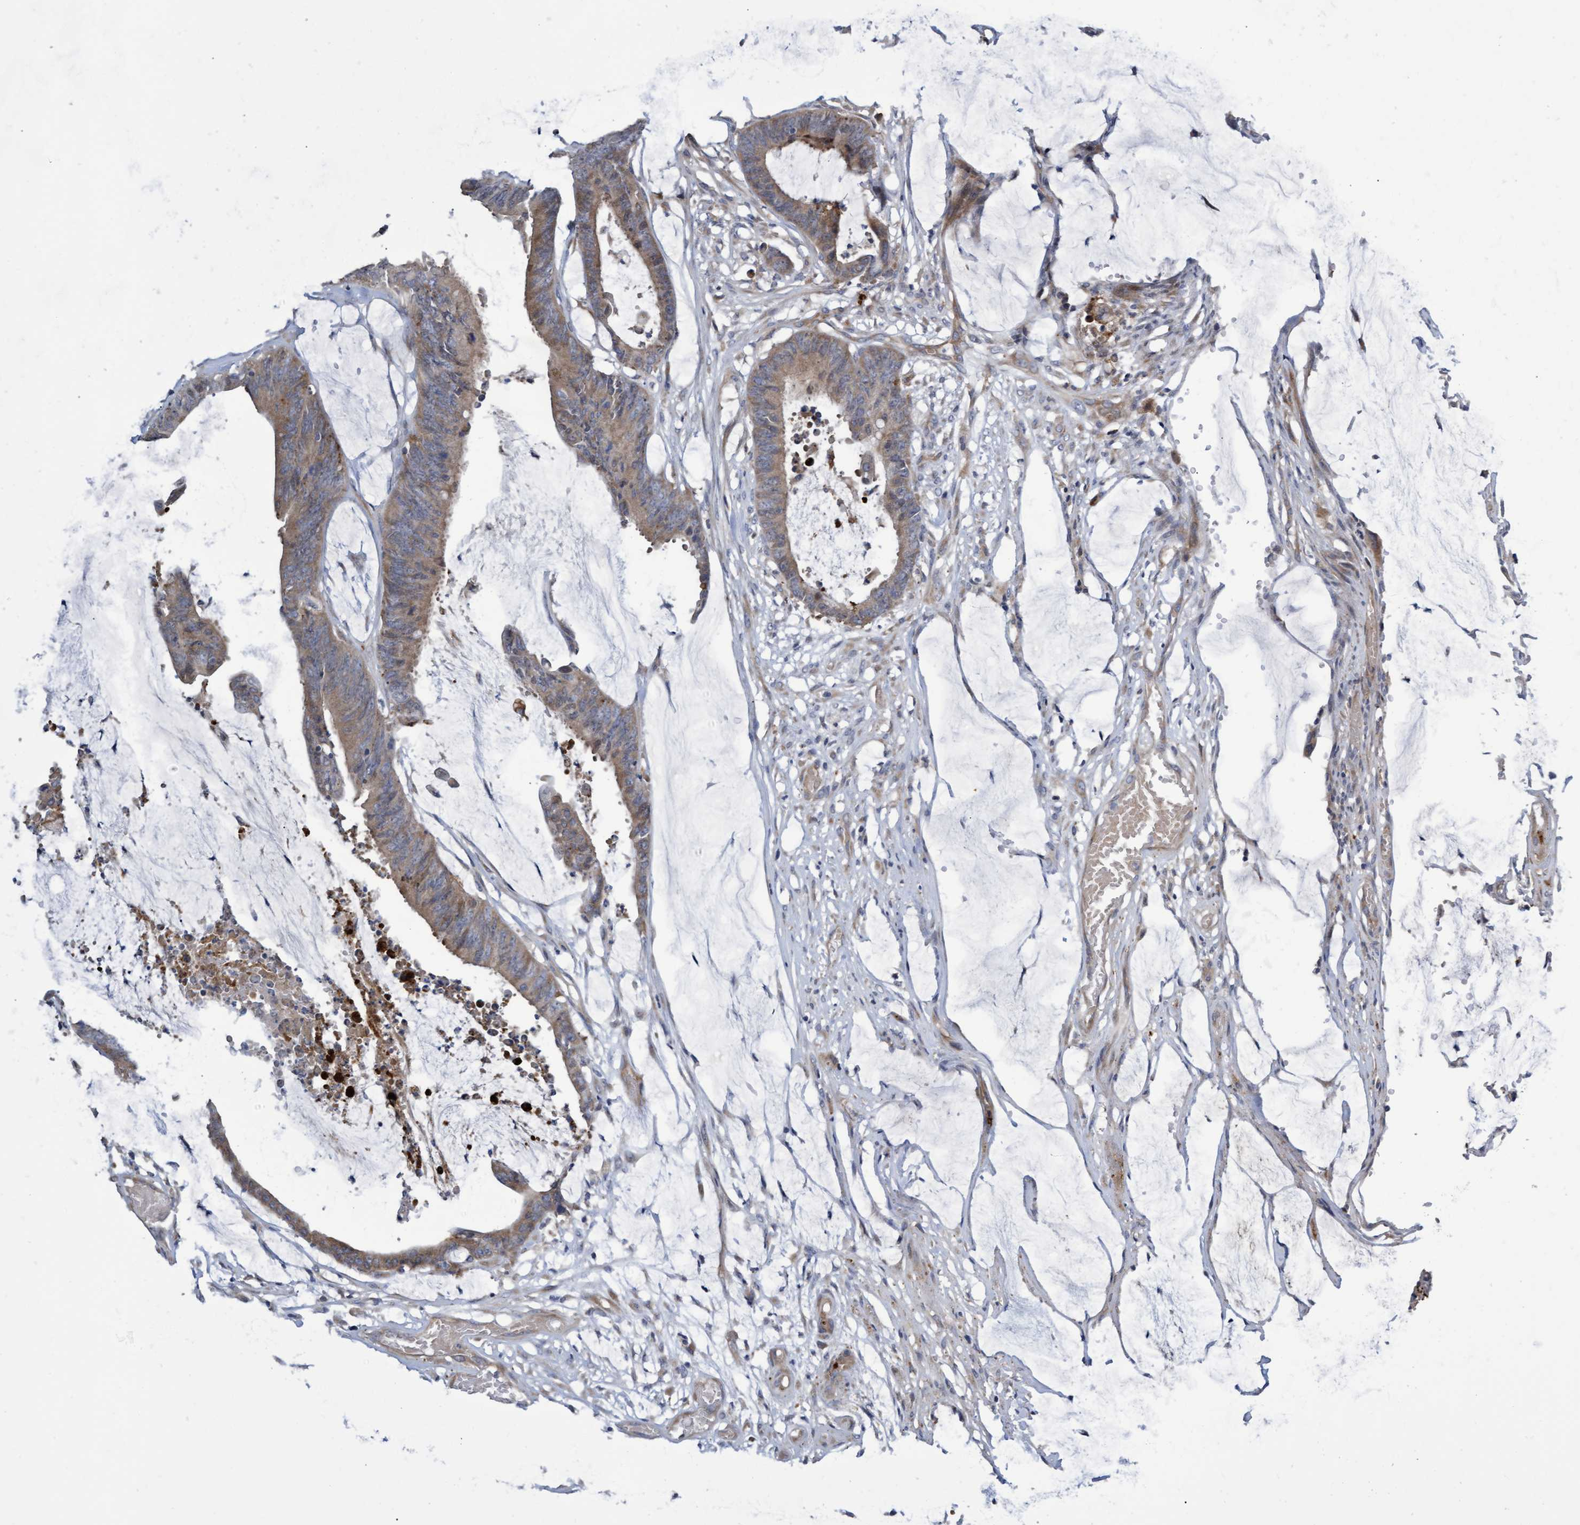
{"staining": {"intensity": "moderate", "quantity": ">75%", "location": "cytoplasmic/membranous"}, "tissue": "colorectal cancer", "cell_type": "Tumor cells", "image_type": "cancer", "snomed": [{"axis": "morphology", "description": "Adenocarcinoma, NOS"}, {"axis": "topography", "description": "Rectum"}], "caption": "This is an image of IHC staining of colorectal cancer (adenocarcinoma), which shows moderate positivity in the cytoplasmic/membranous of tumor cells.", "gene": "ABCF2", "patient": {"sex": "female", "age": 66}}